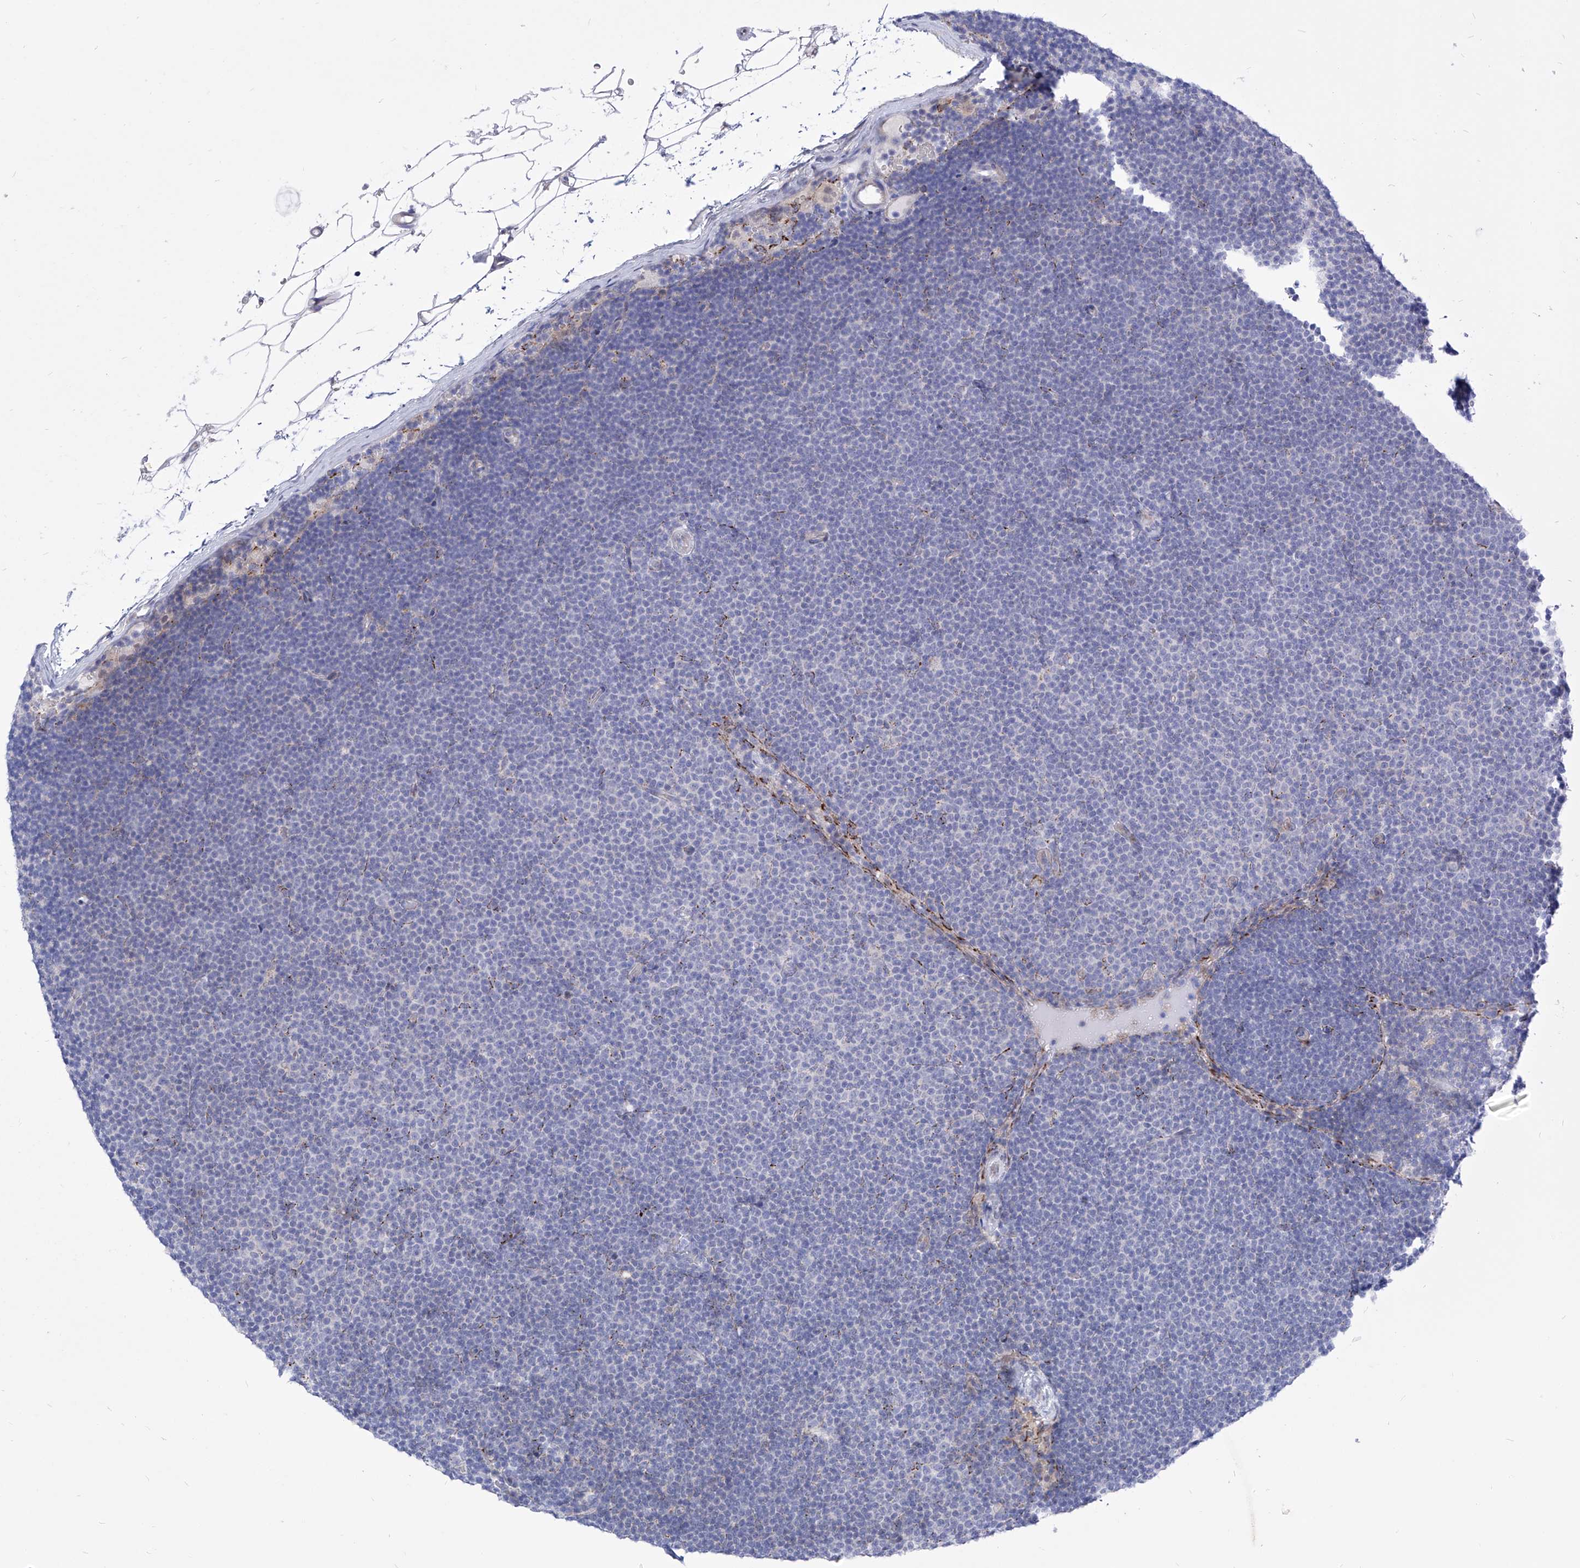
{"staining": {"intensity": "negative", "quantity": "none", "location": "none"}, "tissue": "lymphoma", "cell_type": "Tumor cells", "image_type": "cancer", "snomed": [{"axis": "morphology", "description": "Malignant lymphoma, non-Hodgkin's type, Low grade"}, {"axis": "topography", "description": "Lymph node"}], "caption": "A high-resolution histopathology image shows immunohistochemistry staining of lymphoma, which demonstrates no significant staining in tumor cells.", "gene": "C1orf87", "patient": {"sex": "female", "age": 53}}